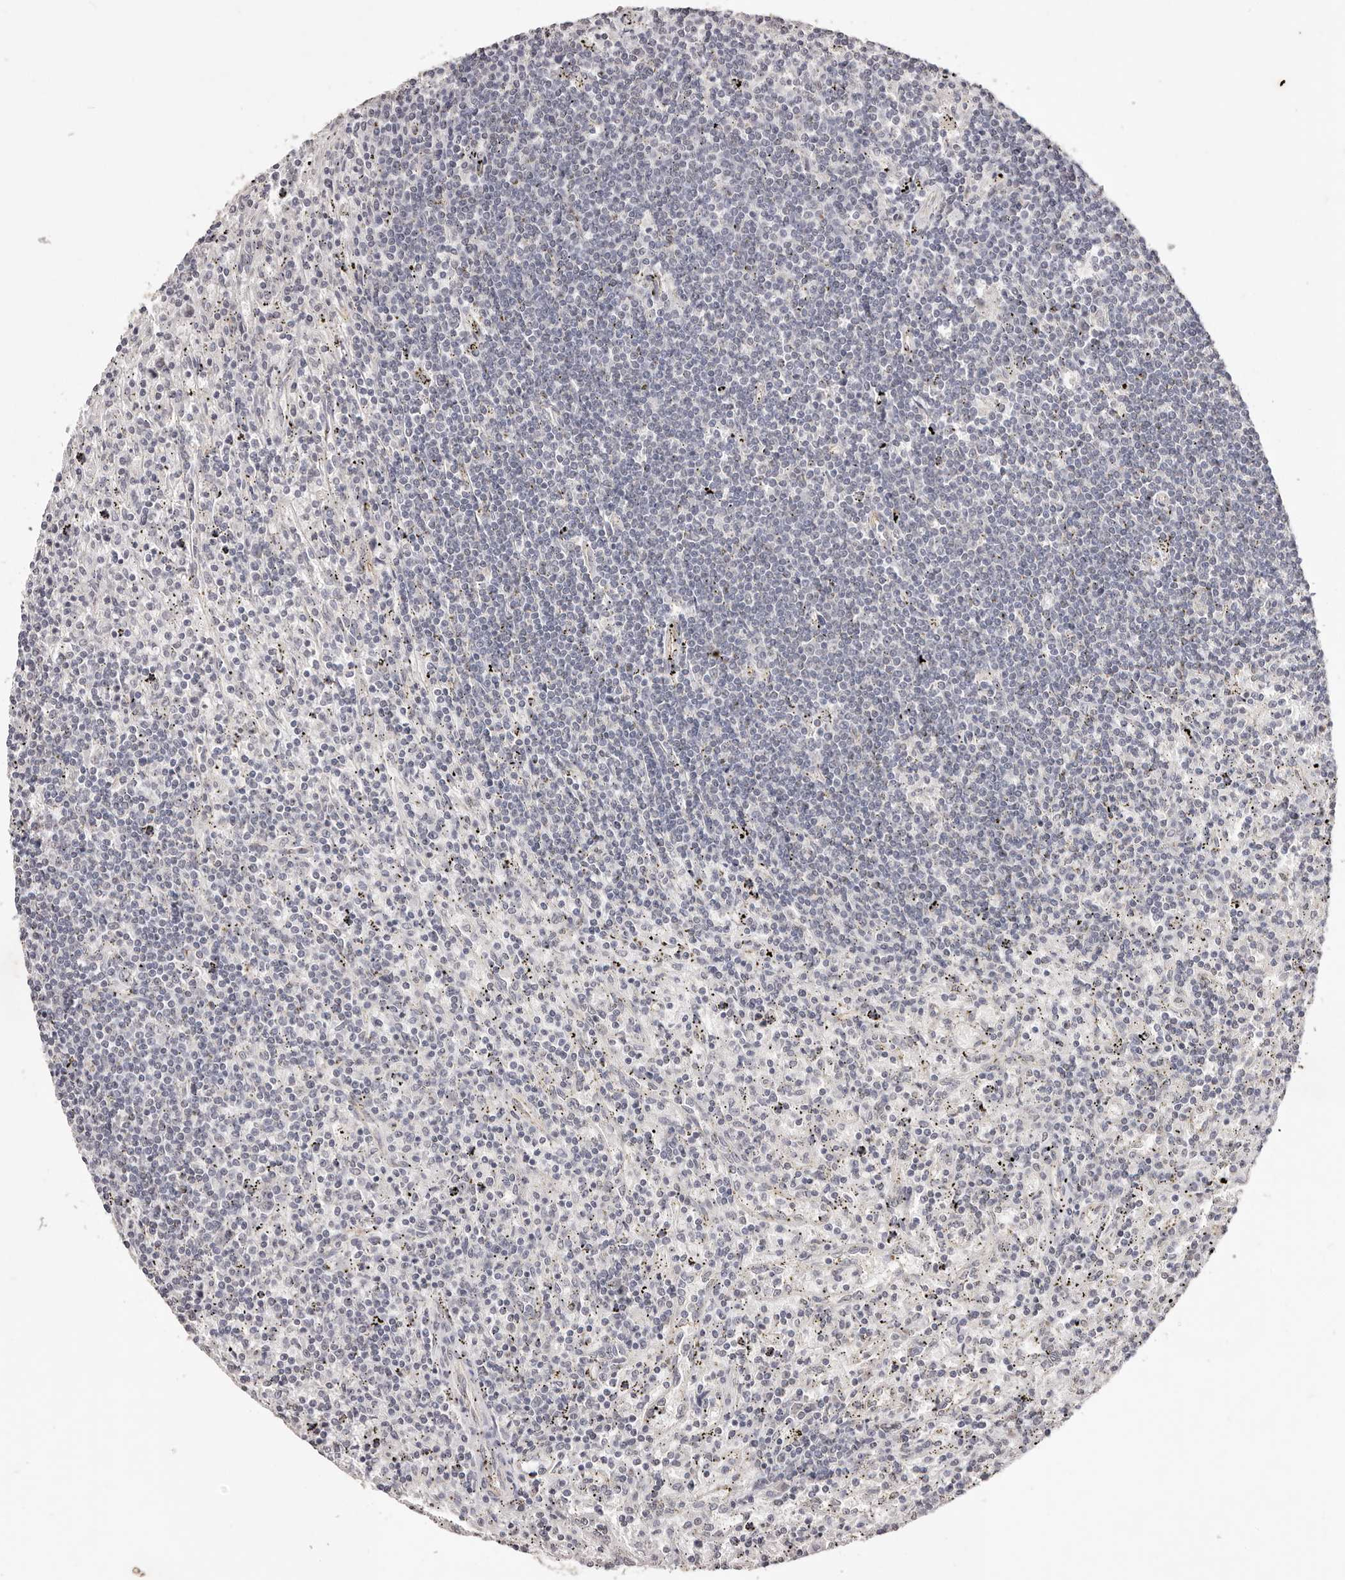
{"staining": {"intensity": "negative", "quantity": "none", "location": "none"}, "tissue": "lymphoma", "cell_type": "Tumor cells", "image_type": "cancer", "snomed": [{"axis": "morphology", "description": "Malignant lymphoma, non-Hodgkin's type, Low grade"}, {"axis": "topography", "description": "Spleen"}], "caption": "This is a histopathology image of IHC staining of malignant lymphoma, non-Hodgkin's type (low-grade), which shows no staining in tumor cells.", "gene": "RPS6KA5", "patient": {"sex": "male", "age": 76}}